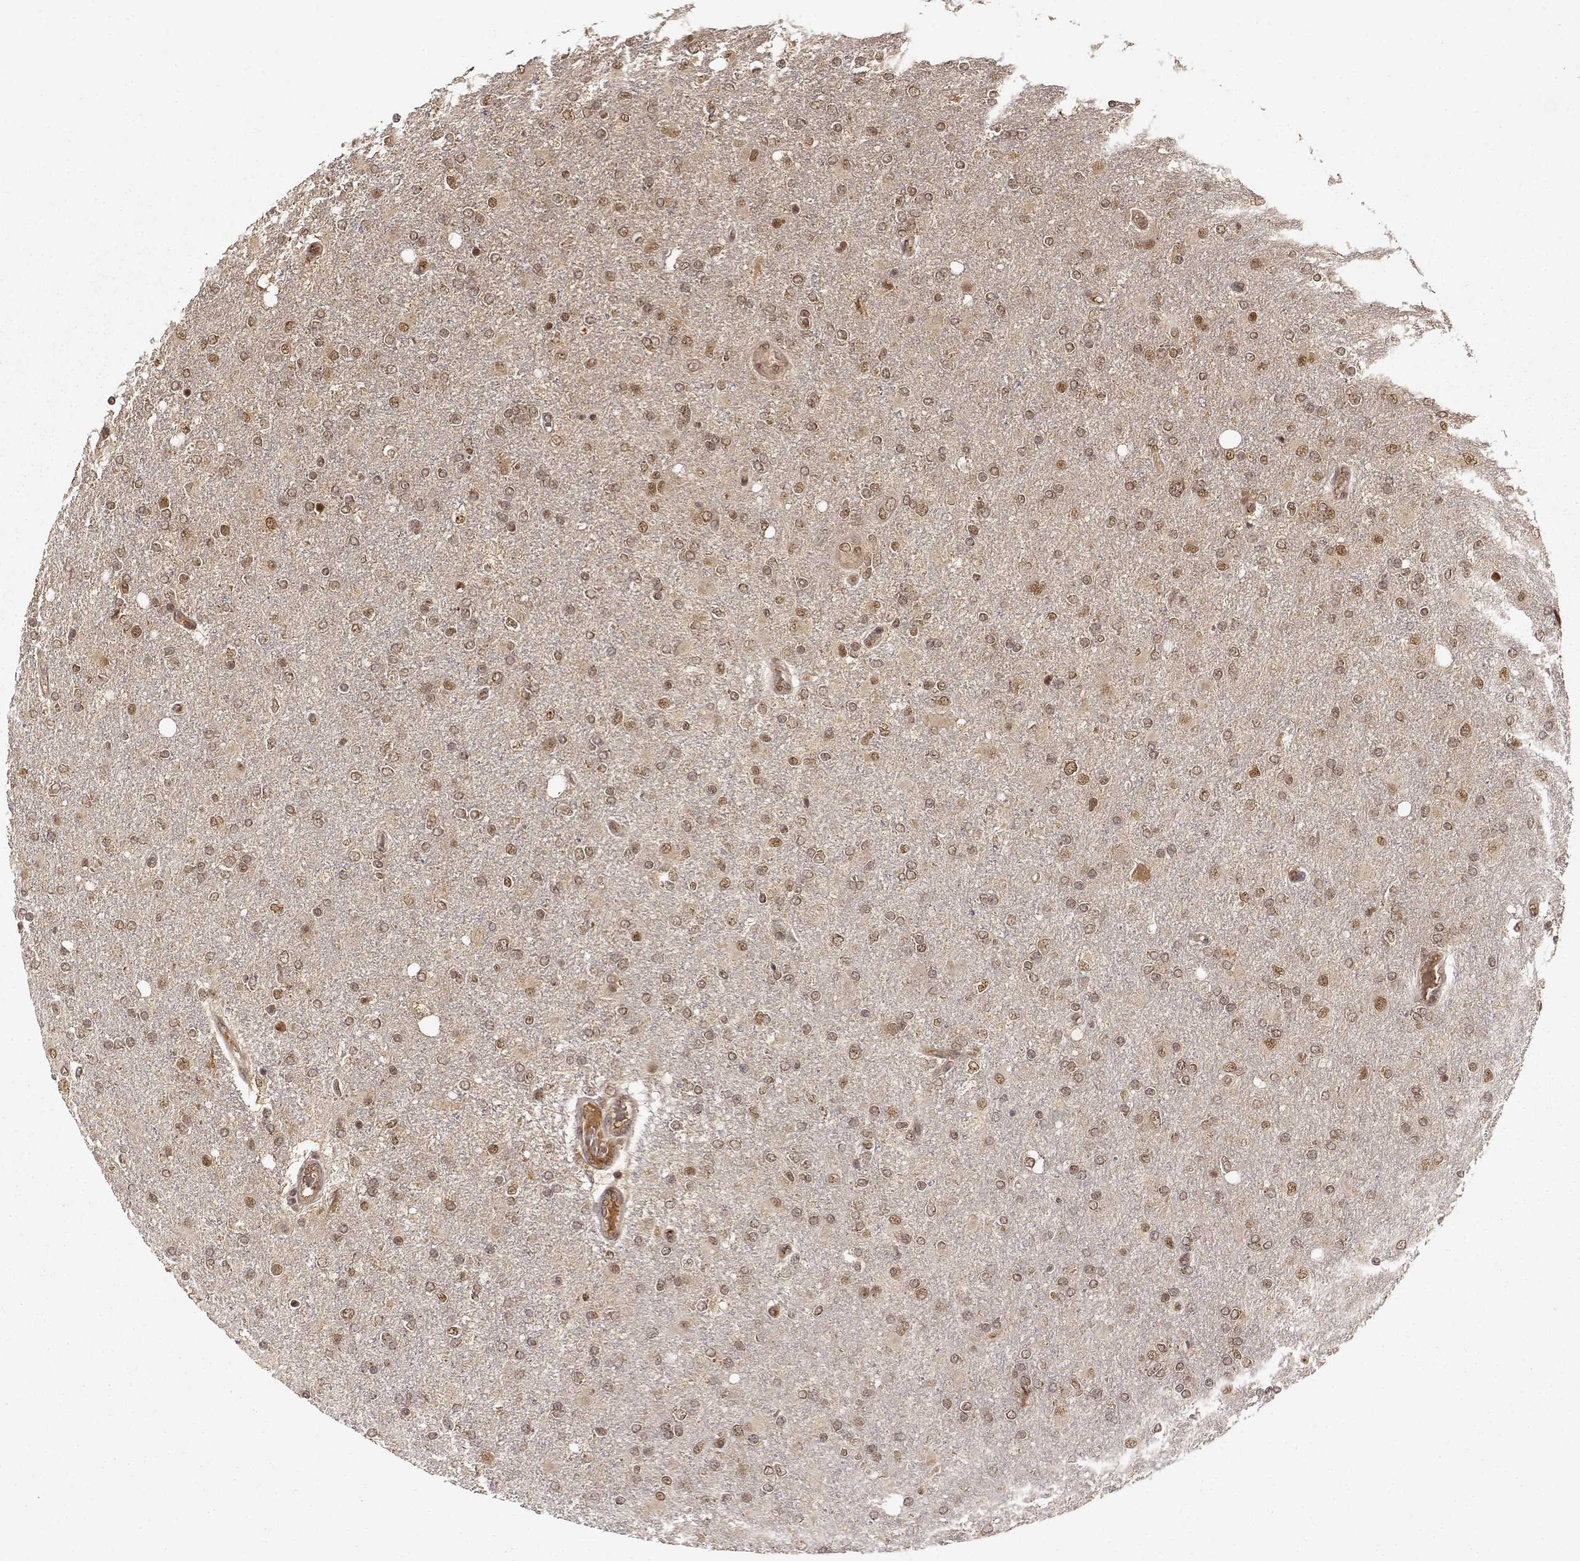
{"staining": {"intensity": "moderate", "quantity": ">75%", "location": "cytoplasmic/membranous,nuclear"}, "tissue": "glioma", "cell_type": "Tumor cells", "image_type": "cancer", "snomed": [{"axis": "morphology", "description": "Glioma, malignant, High grade"}, {"axis": "topography", "description": "Cerebral cortex"}], "caption": "The photomicrograph exhibits immunohistochemical staining of malignant glioma (high-grade). There is moderate cytoplasmic/membranous and nuclear staining is present in about >75% of tumor cells.", "gene": "MAEA", "patient": {"sex": "male", "age": 70}}